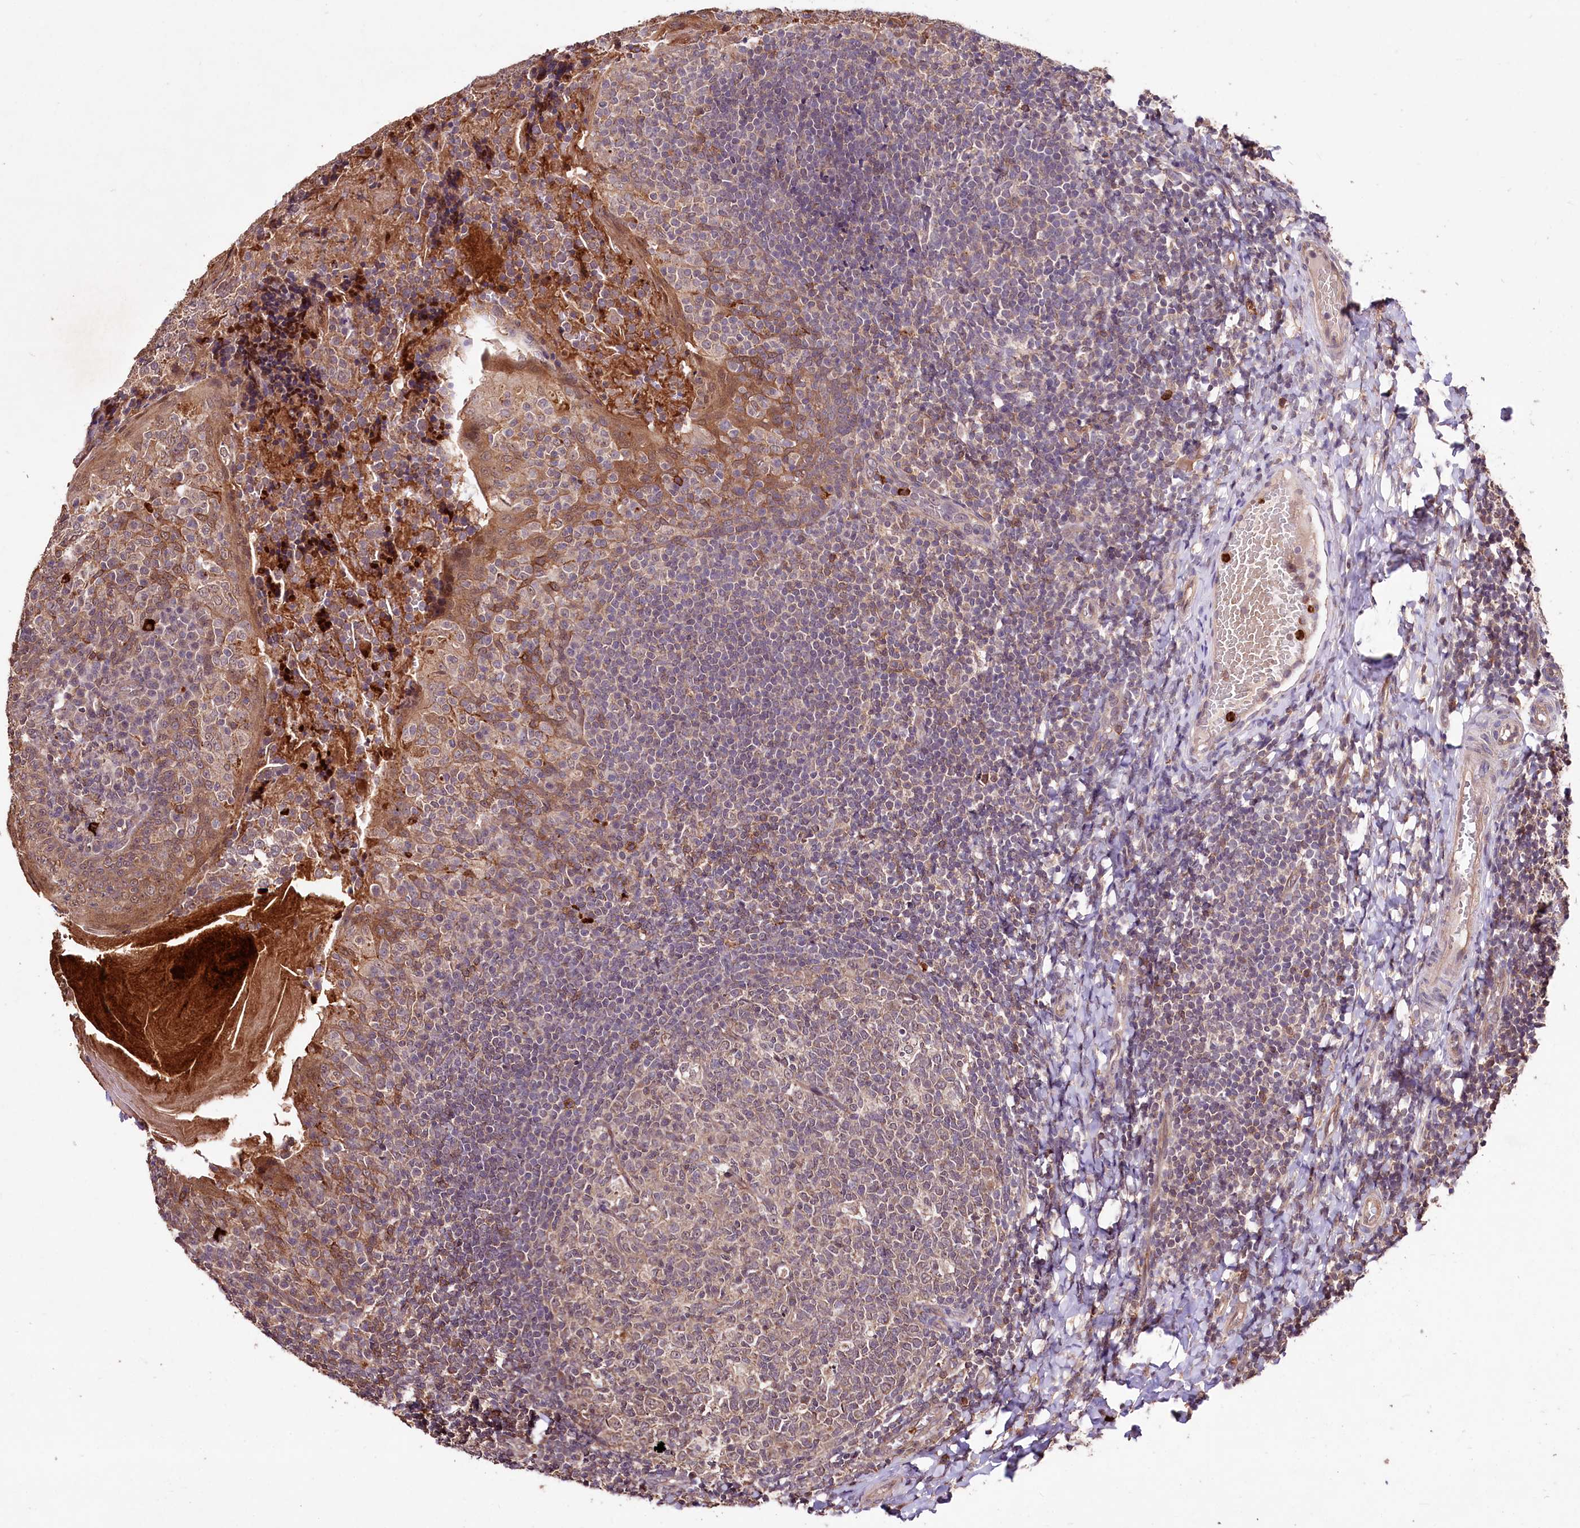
{"staining": {"intensity": "weak", "quantity": "25%-75%", "location": "nuclear"}, "tissue": "tonsil", "cell_type": "Germinal center cells", "image_type": "normal", "snomed": [{"axis": "morphology", "description": "Normal tissue, NOS"}, {"axis": "topography", "description": "Tonsil"}], "caption": "Immunohistochemistry (IHC) staining of normal tonsil, which displays low levels of weak nuclear staining in about 25%-75% of germinal center cells indicating weak nuclear protein expression. The staining was performed using DAB (brown) for protein detection and nuclei were counterstained in hematoxylin (blue).", "gene": "KLRB1", "patient": {"sex": "female", "age": 19}}